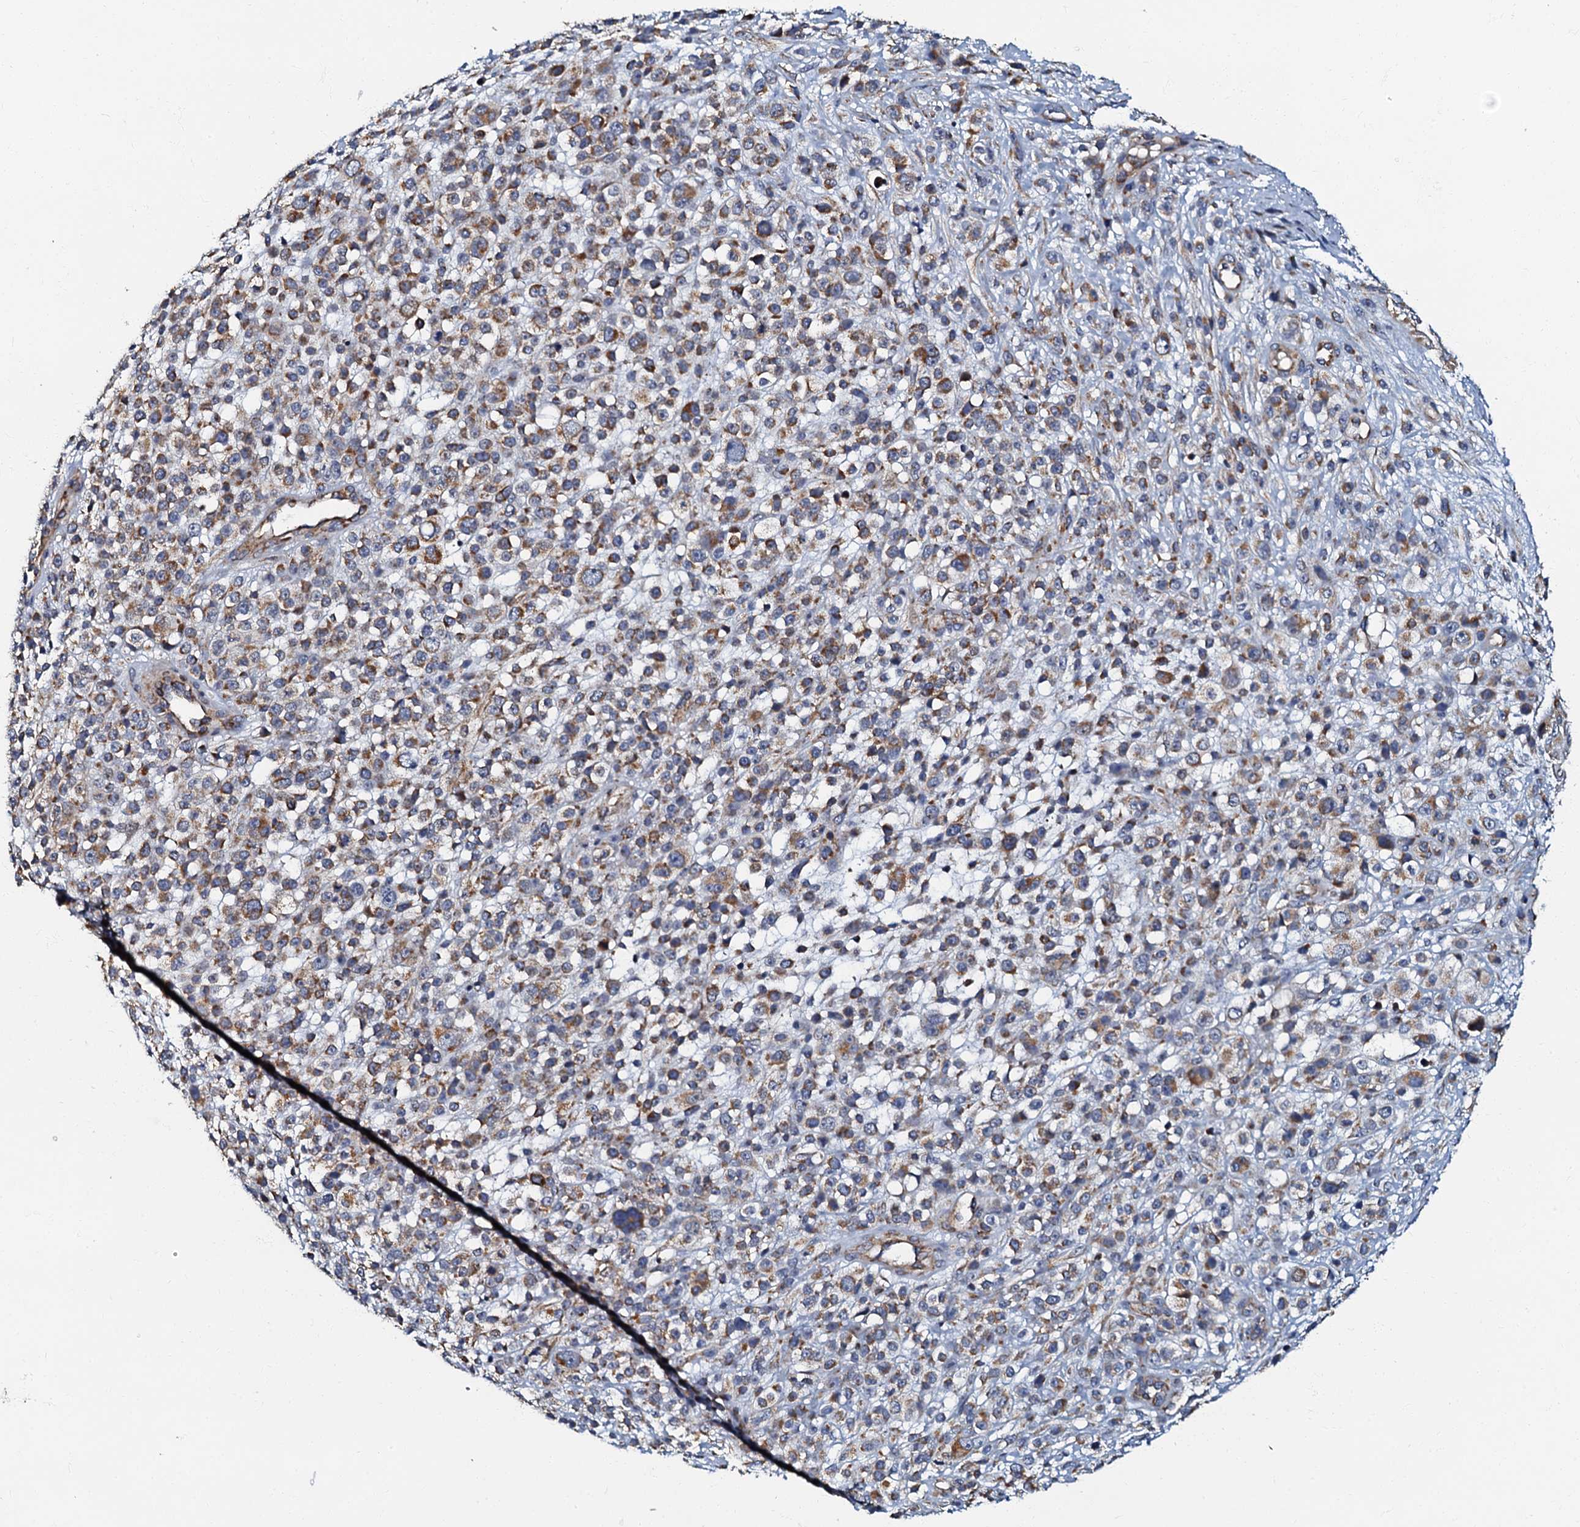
{"staining": {"intensity": "moderate", "quantity": "25%-75%", "location": "cytoplasmic/membranous"}, "tissue": "melanoma", "cell_type": "Tumor cells", "image_type": "cancer", "snomed": [{"axis": "morphology", "description": "Malignant melanoma, NOS"}, {"axis": "topography", "description": "Skin"}], "caption": "This micrograph displays immunohistochemistry staining of malignant melanoma, with medium moderate cytoplasmic/membranous expression in approximately 25%-75% of tumor cells.", "gene": "NDUFA12", "patient": {"sex": "female", "age": 55}}